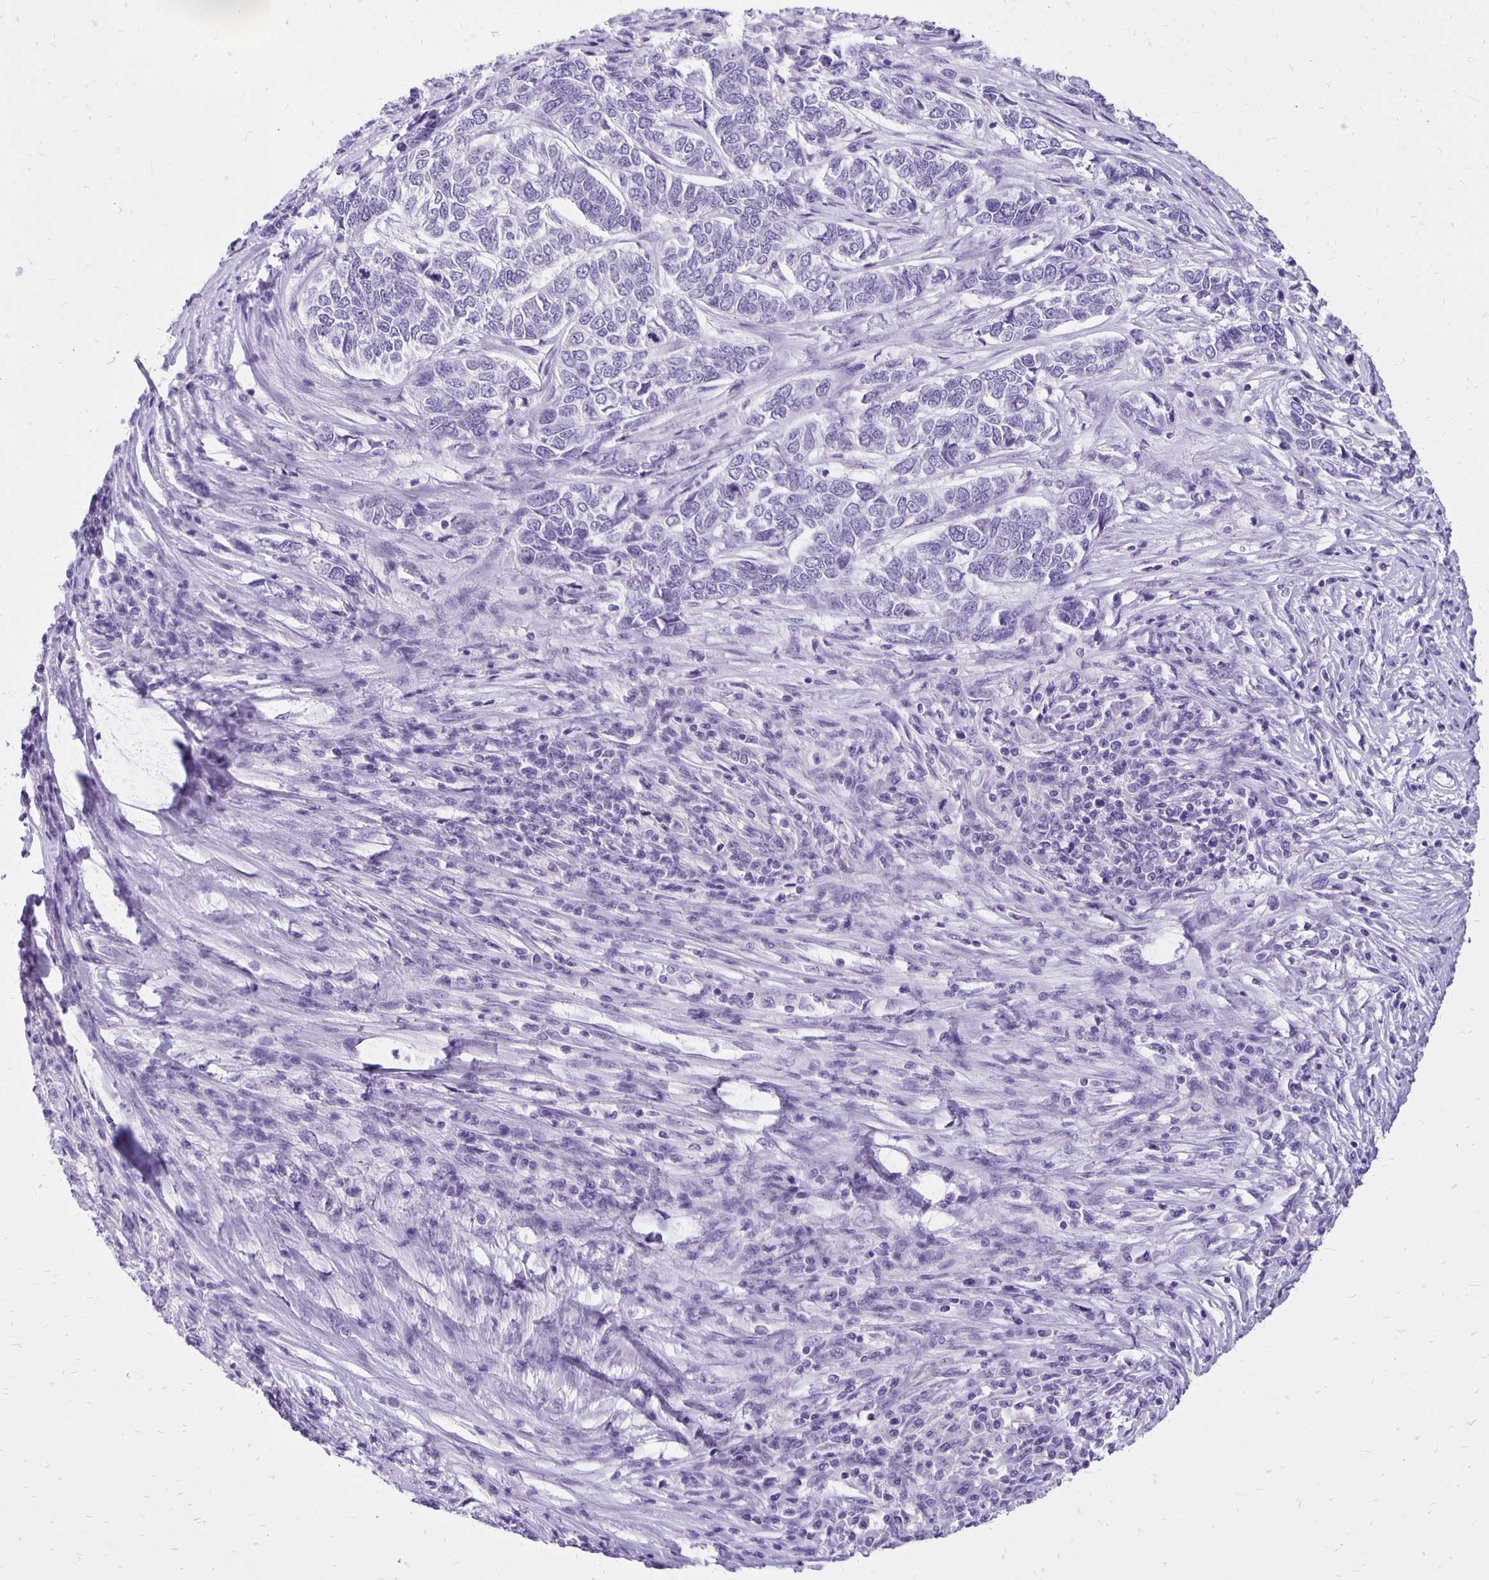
{"staining": {"intensity": "negative", "quantity": "none", "location": "none"}, "tissue": "skin cancer", "cell_type": "Tumor cells", "image_type": "cancer", "snomed": [{"axis": "morphology", "description": "Basal cell carcinoma"}, {"axis": "topography", "description": "Skin"}], "caption": "Micrograph shows no protein expression in tumor cells of skin cancer (basal cell carcinoma) tissue. (DAB immunohistochemistry (IHC) with hematoxylin counter stain).", "gene": "ANKRD45", "patient": {"sex": "female", "age": 65}}